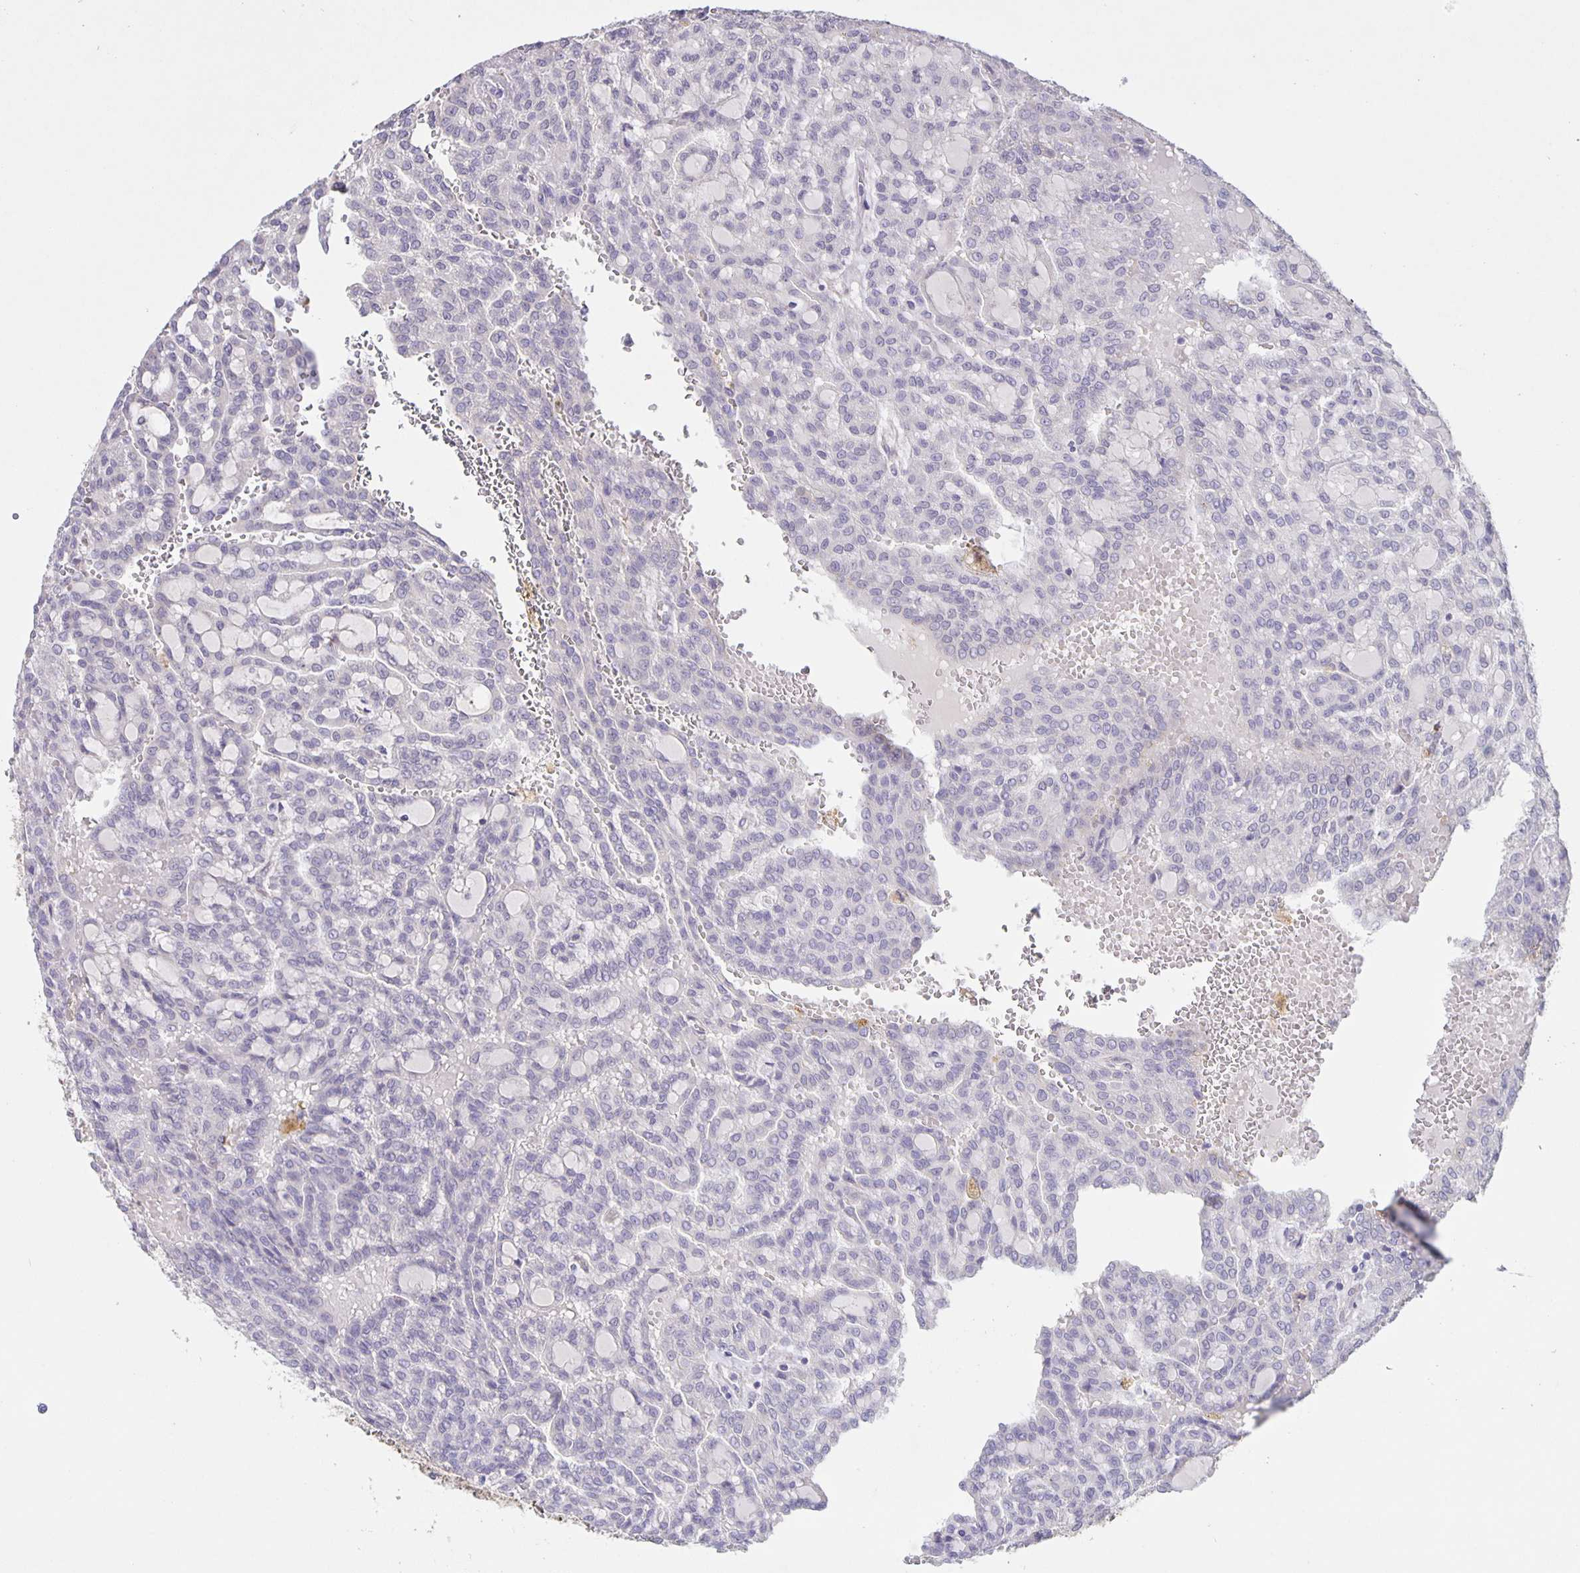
{"staining": {"intensity": "negative", "quantity": "none", "location": "none"}, "tissue": "renal cancer", "cell_type": "Tumor cells", "image_type": "cancer", "snomed": [{"axis": "morphology", "description": "Adenocarcinoma, NOS"}, {"axis": "topography", "description": "Kidney"}], "caption": "Human renal cancer stained for a protein using immunohistochemistry (IHC) exhibits no positivity in tumor cells.", "gene": "SRCIN1", "patient": {"sex": "male", "age": 63}}